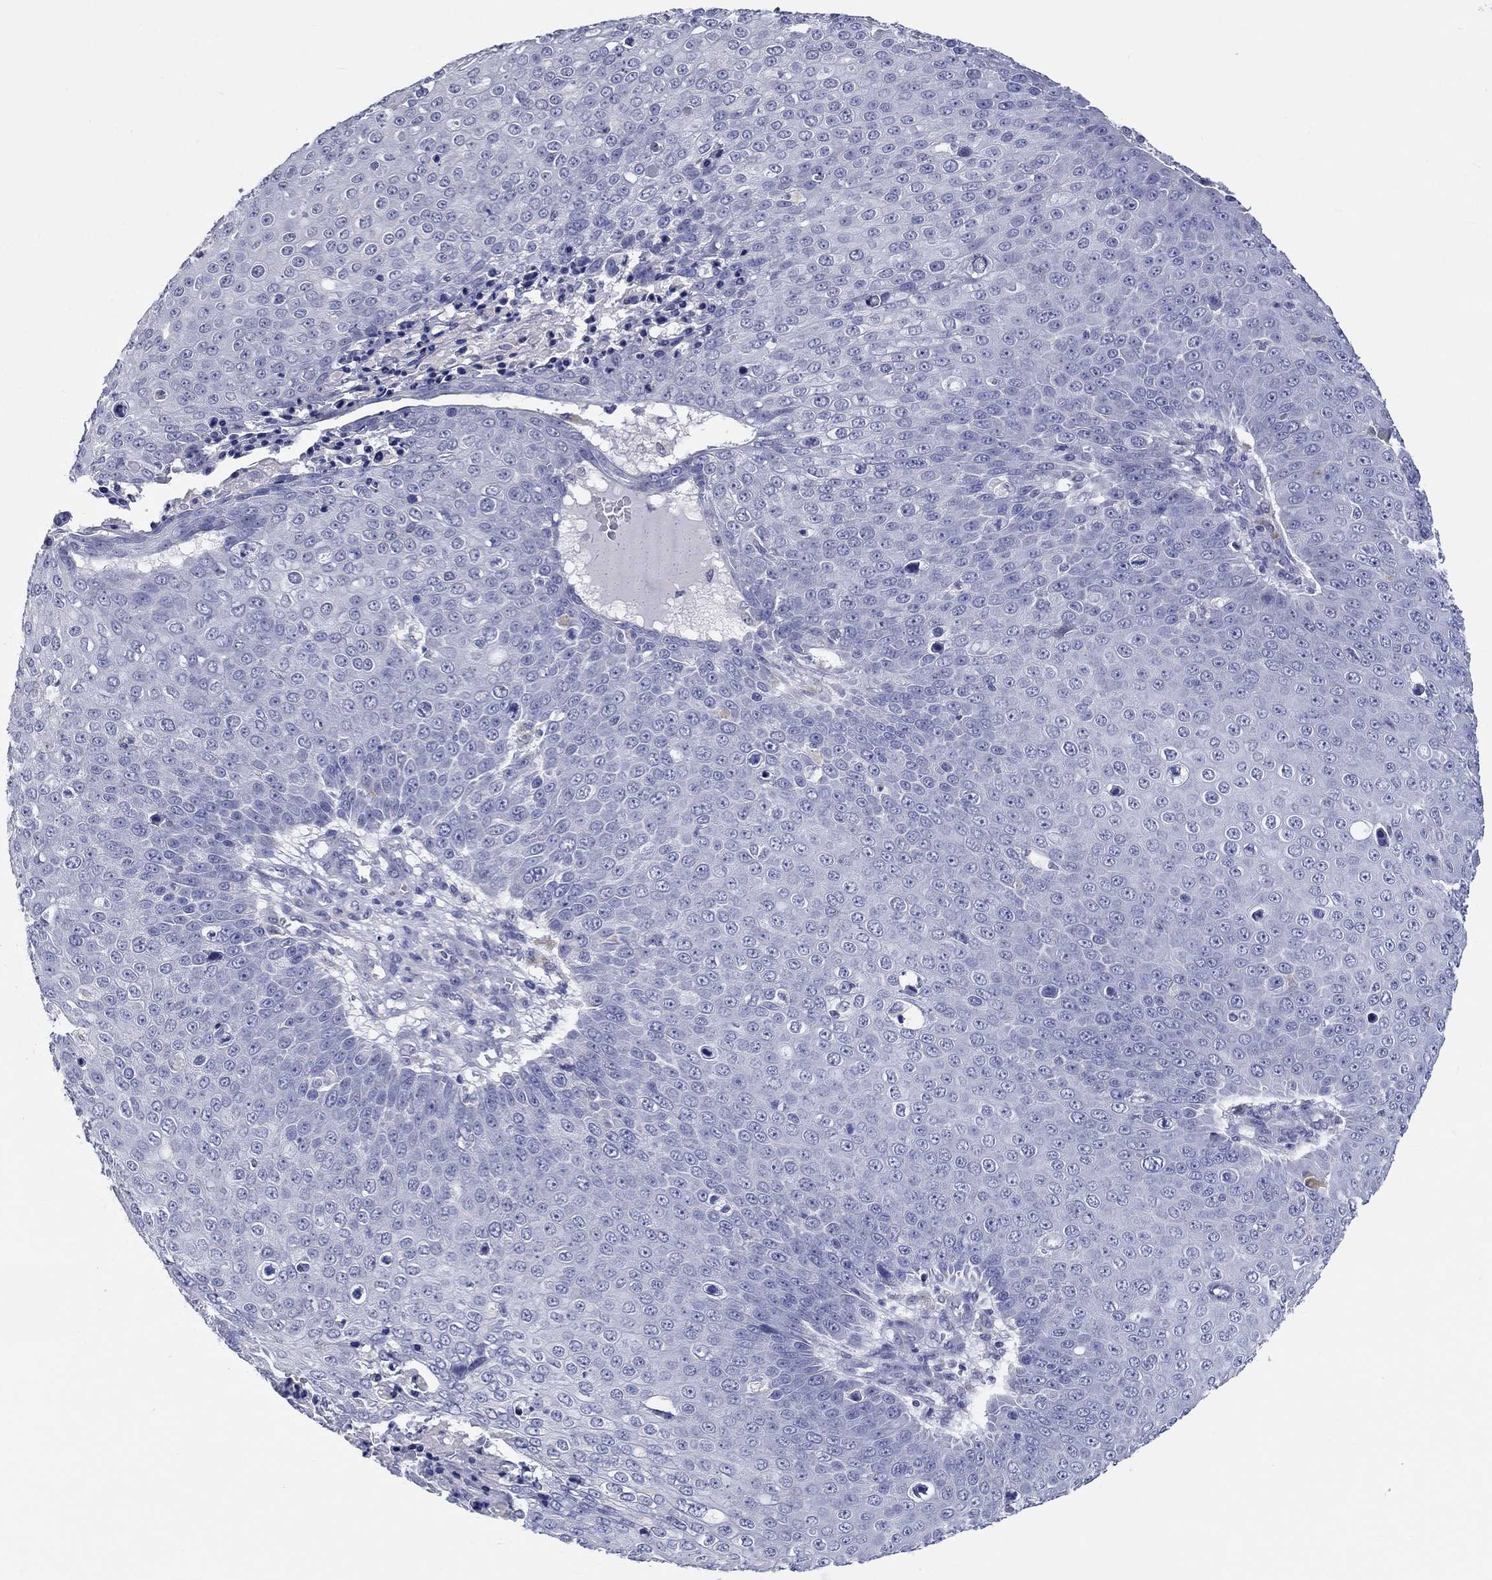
{"staining": {"intensity": "negative", "quantity": "none", "location": "none"}, "tissue": "skin cancer", "cell_type": "Tumor cells", "image_type": "cancer", "snomed": [{"axis": "morphology", "description": "Squamous cell carcinoma, NOS"}, {"axis": "topography", "description": "Skin"}], "caption": "Image shows no protein positivity in tumor cells of skin cancer (squamous cell carcinoma) tissue.", "gene": "LRRC4C", "patient": {"sex": "male", "age": 71}}